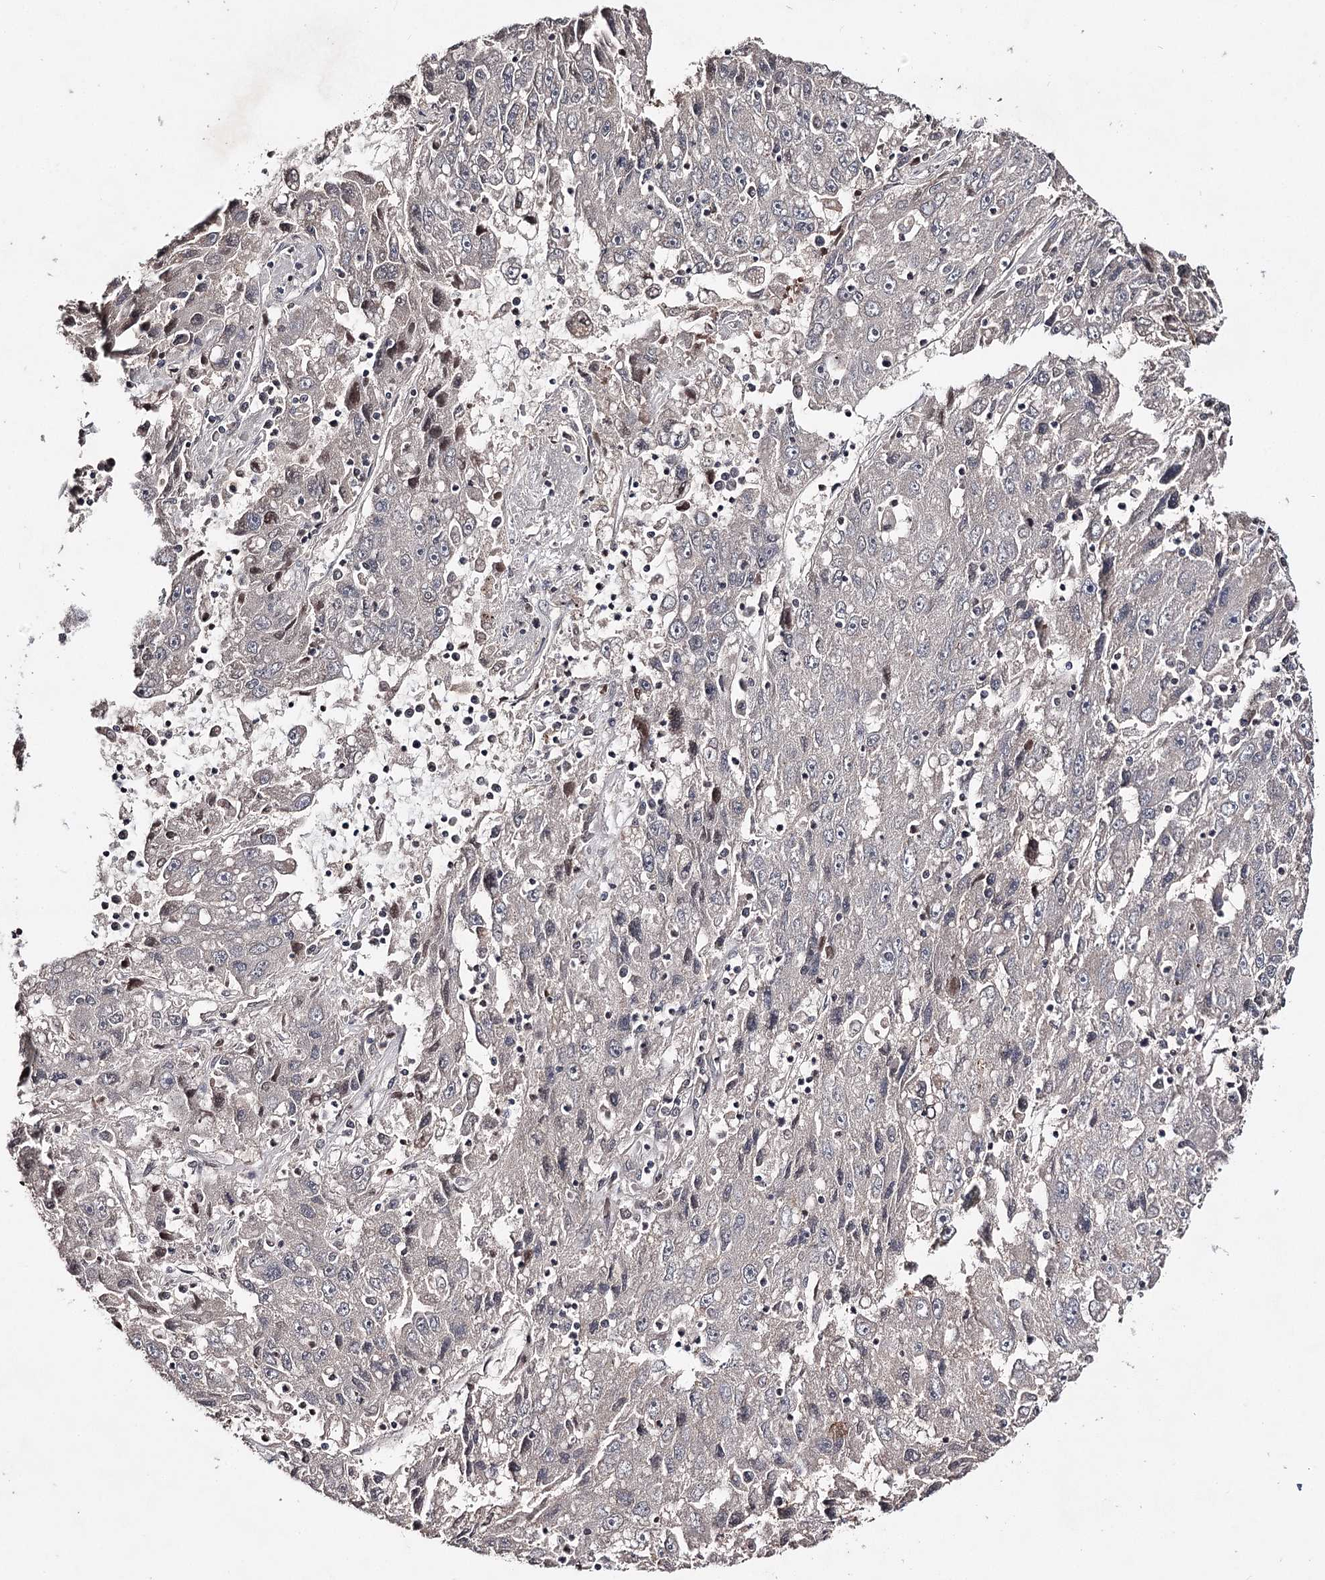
{"staining": {"intensity": "negative", "quantity": "none", "location": "none"}, "tissue": "liver cancer", "cell_type": "Tumor cells", "image_type": "cancer", "snomed": [{"axis": "morphology", "description": "Carcinoma, Hepatocellular, NOS"}, {"axis": "topography", "description": "Liver"}], "caption": "This is a photomicrograph of IHC staining of liver cancer, which shows no expression in tumor cells.", "gene": "SYNGR3", "patient": {"sex": "male", "age": 49}}